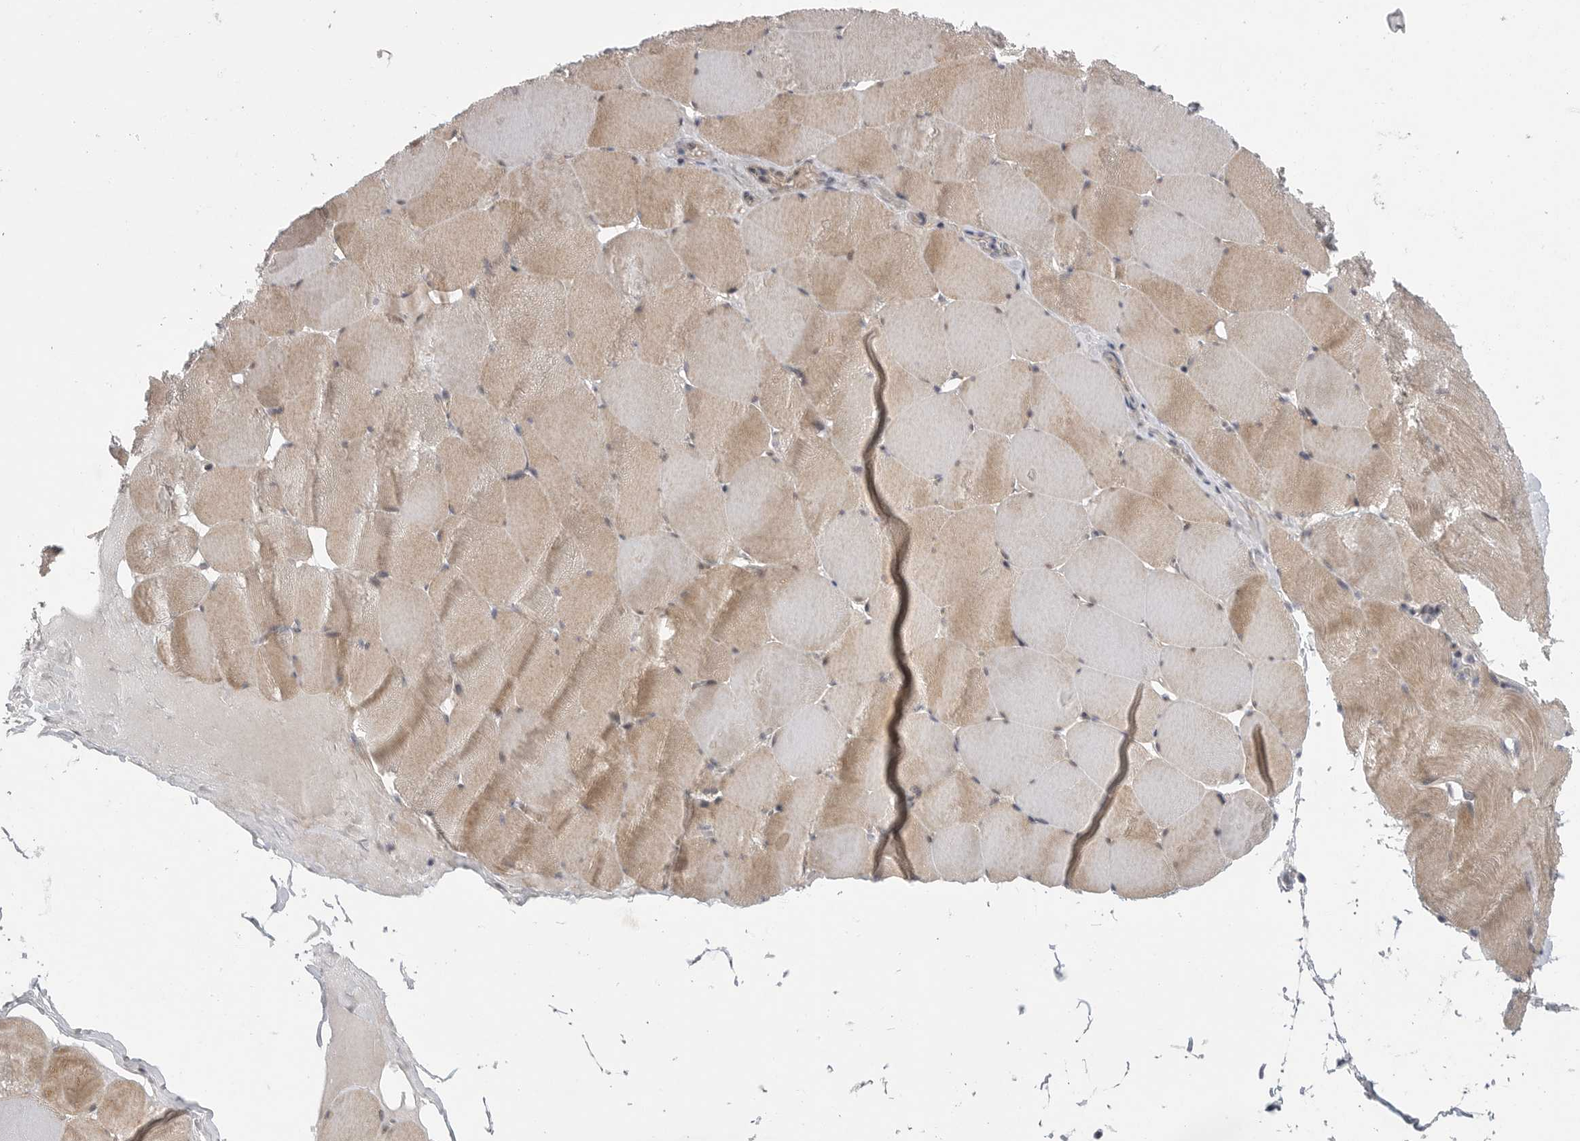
{"staining": {"intensity": "weak", "quantity": ">75%", "location": "cytoplasmic/membranous"}, "tissue": "skeletal muscle", "cell_type": "Myocytes", "image_type": "normal", "snomed": [{"axis": "morphology", "description": "Normal tissue, NOS"}, {"axis": "topography", "description": "Skeletal muscle"}], "caption": "DAB immunohistochemical staining of unremarkable skeletal muscle demonstrates weak cytoplasmic/membranous protein staining in about >75% of myocytes.", "gene": "FBXO43", "patient": {"sex": "male", "age": 62}}